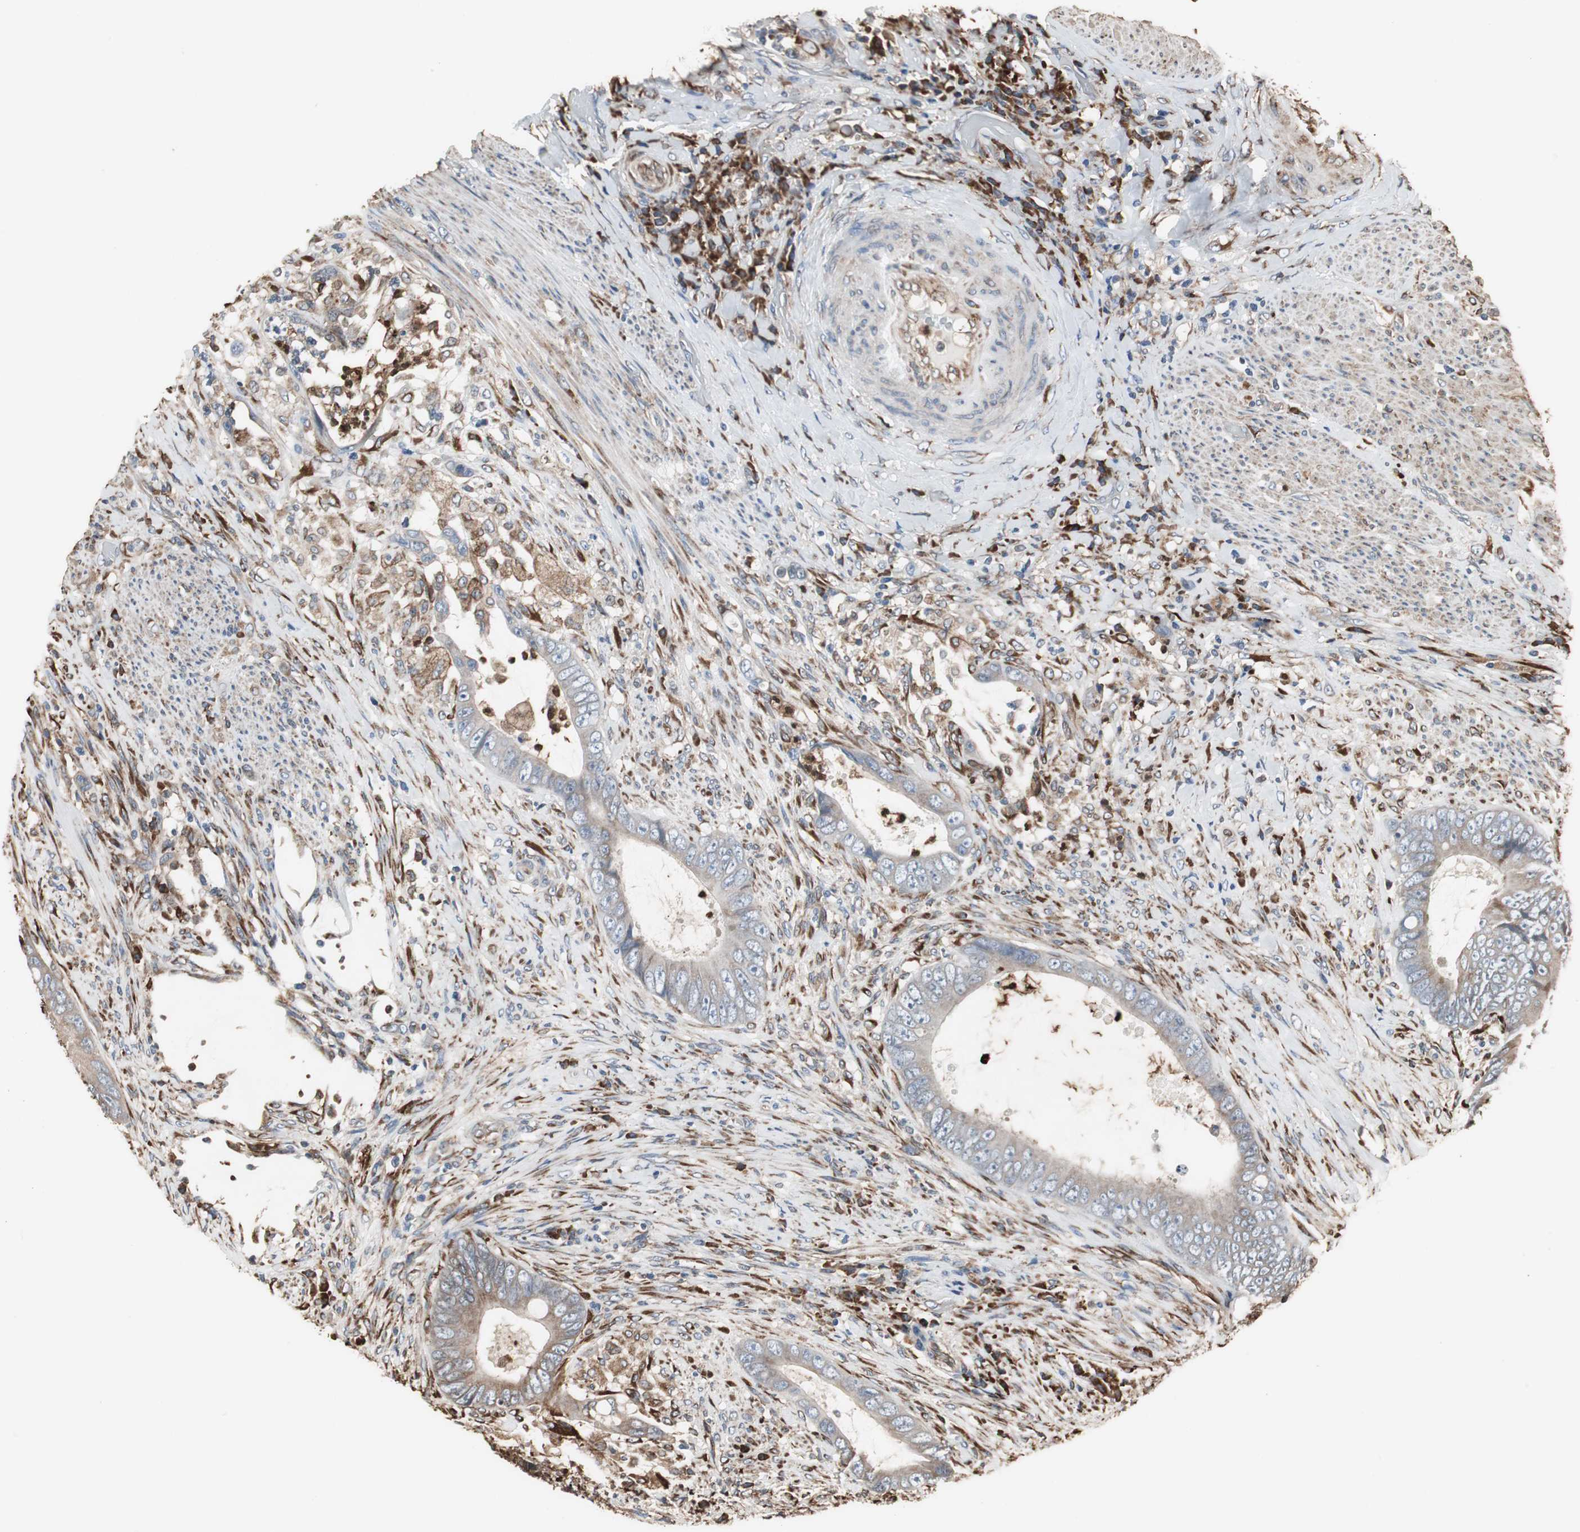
{"staining": {"intensity": "moderate", "quantity": ">75%", "location": "cytoplasmic/membranous"}, "tissue": "colorectal cancer", "cell_type": "Tumor cells", "image_type": "cancer", "snomed": [{"axis": "morphology", "description": "Adenocarcinoma, NOS"}, {"axis": "topography", "description": "Rectum"}], "caption": "Protein expression by immunohistochemistry (IHC) shows moderate cytoplasmic/membranous expression in approximately >75% of tumor cells in adenocarcinoma (colorectal). Using DAB (3,3'-diaminobenzidine) (brown) and hematoxylin (blue) stains, captured at high magnification using brightfield microscopy.", "gene": "CALU", "patient": {"sex": "female", "age": 77}}